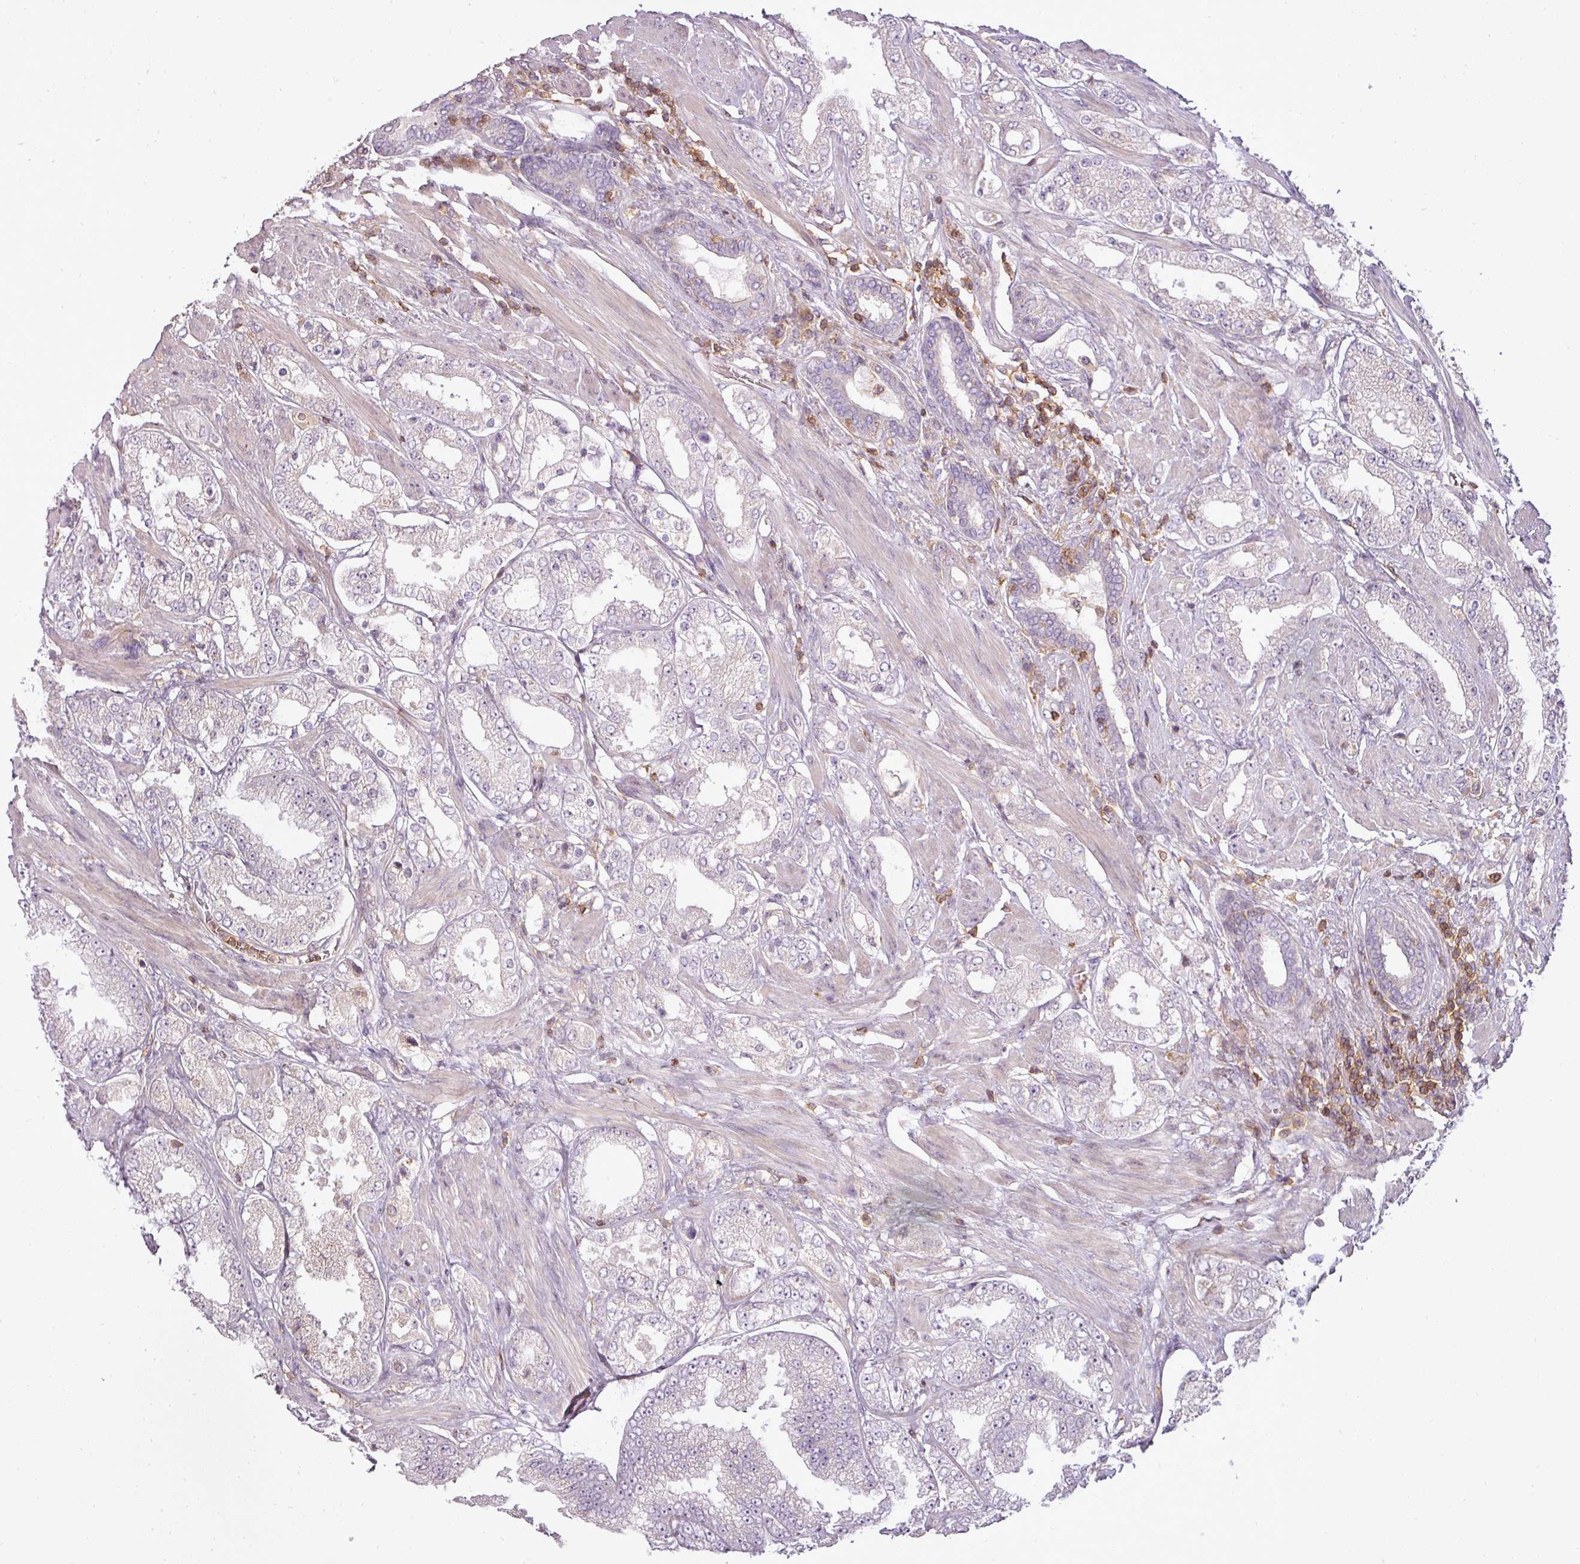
{"staining": {"intensity": "negative", "quantity": "none", "location": "none"}, "tissue": "prostate cancer", "cell_type": "Tumor cells", "image_type": "cancer", "snomed": [{"axis": "morphology", "description": "Adenocarcinoma, High grade"}, {"axis": "topography", "description": "Prostate"}], "caption": "Tumor cells show no significant protein staining in prostate high-grade adenocarcinoma.", "gene": "STK4", "patient": {"sex": "male", "age": 68}}